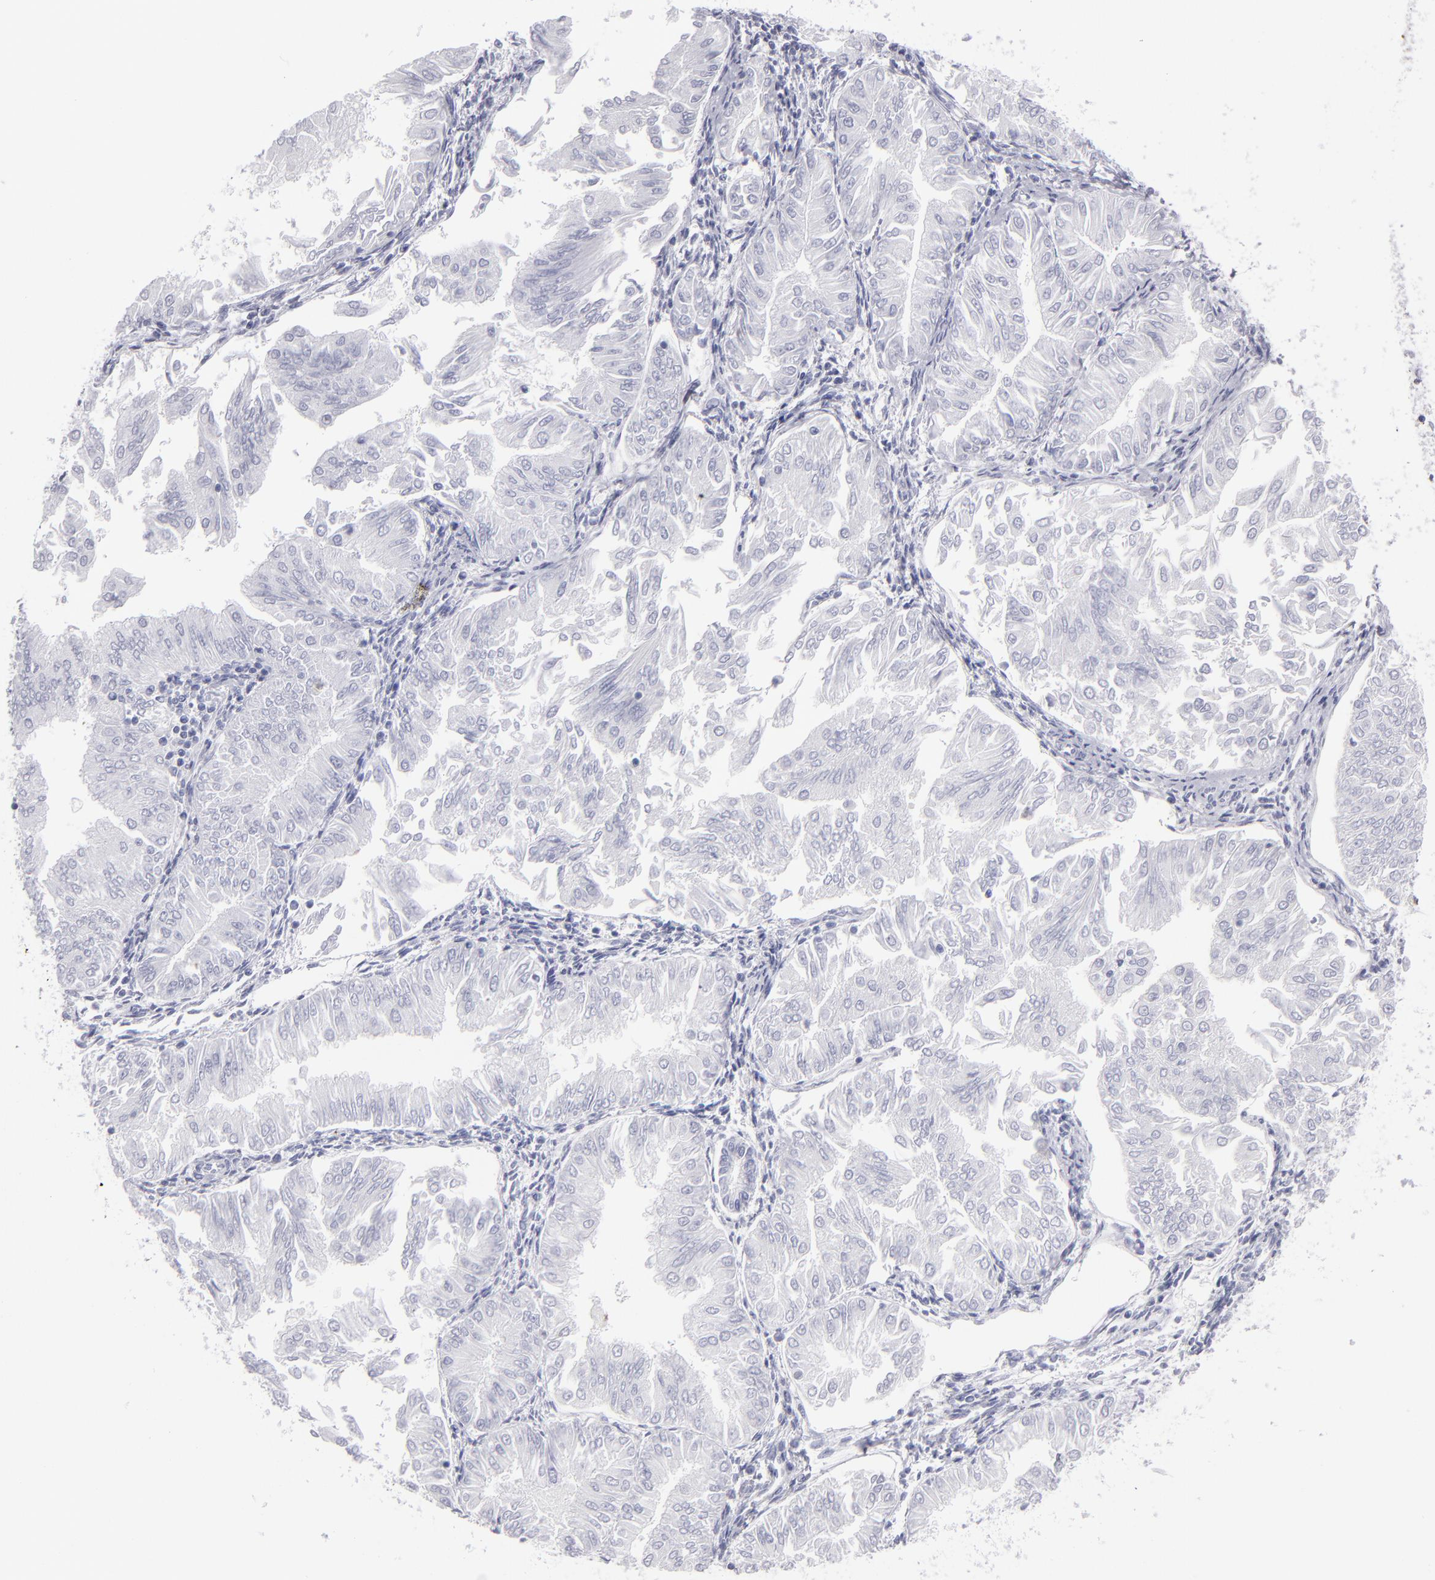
{"staining": {"intensity": "negative", "quantity": "none", "location": "none"}, "tissue": "endometrial cancer", "cell_type": "Tumor cells", "image_type": "cancer", "snomed": [{"axis": "morphology", "description": "Adenocarcinoma, NOS"}, {"axis": "topography", "description": "Endometrium"}], "caption": "Immunohistochemical staining of human endometrial cancer (adenocarcinoma) shows no significant expression in tumor cells. (Immunohistochemistry, brightfield microscopy, high magnification).", "gene": "ALDOB", "patient": {"sex": "female", "age": 53}}